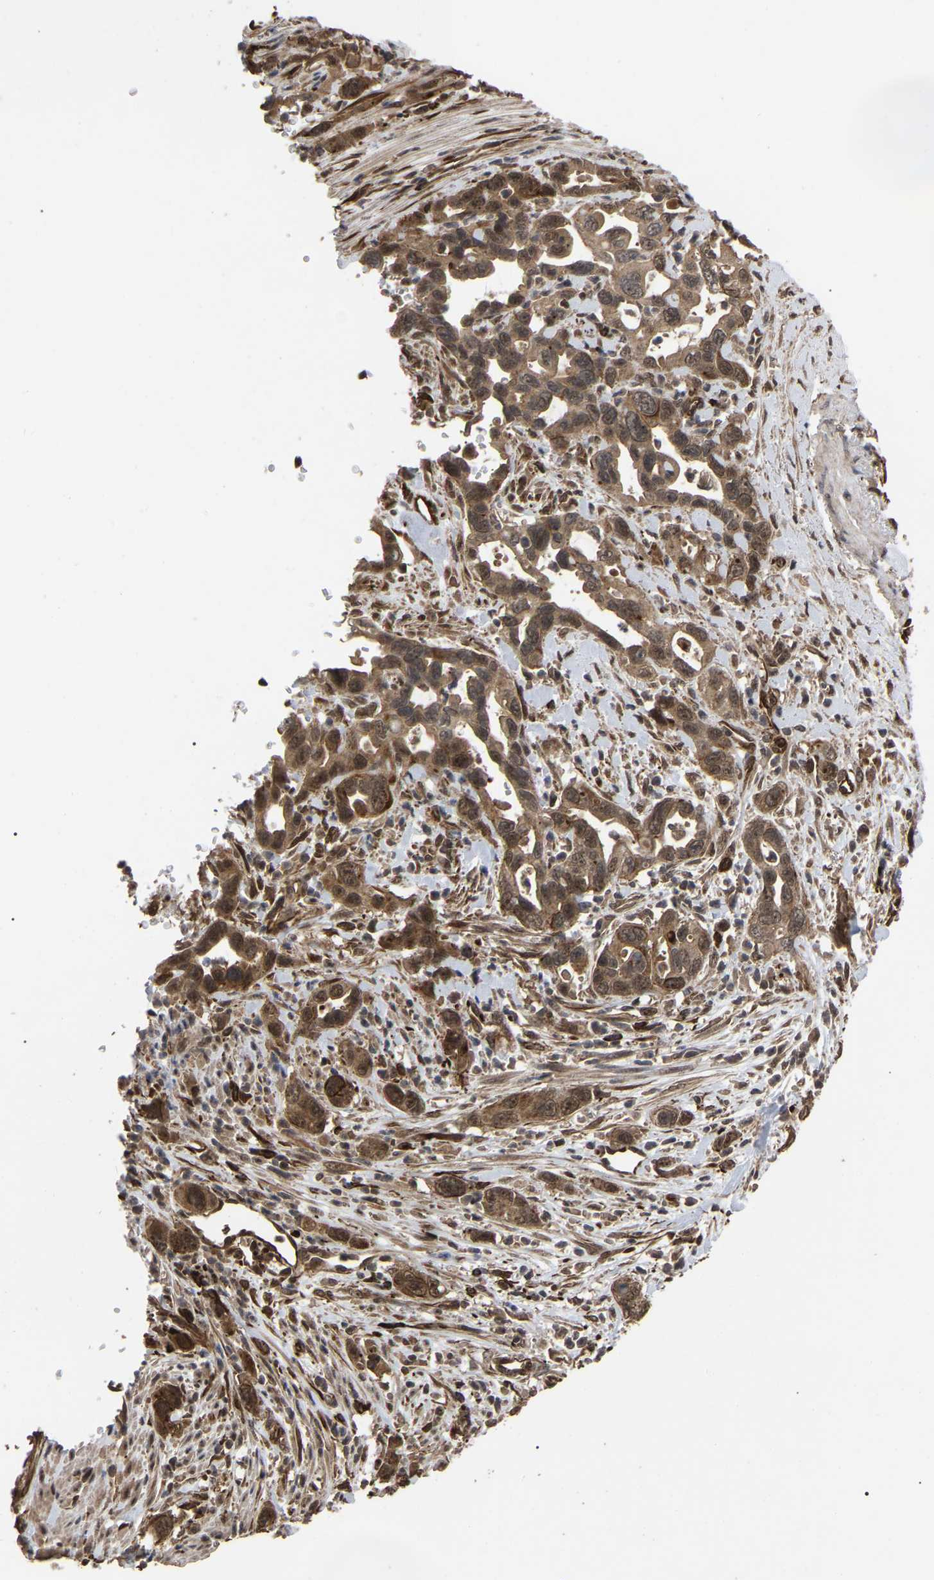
{"staining": {"intensity": "moderate", "quantity": ">75%", "location": "cytoplasmic/membranous,nuclear"}, "tissue": "pancreatic cancer", "cell_type": "Tumor cells", "image_type": "cancer", "snomed": [{"axis": "morphology", "description": "Adenocarcinoma, NOS"}, {"axis": "topography", "description": "Pancreas"}], "caption": "A medium amount of moderate cytoplasmic/membranous and nuclear positivity is appreciated in about >75% of tumor cells in adenocarcinoma (pancreatic) tissue.", "gene": "FAM161B", "patient": {"sex": "female", "age": 70}}